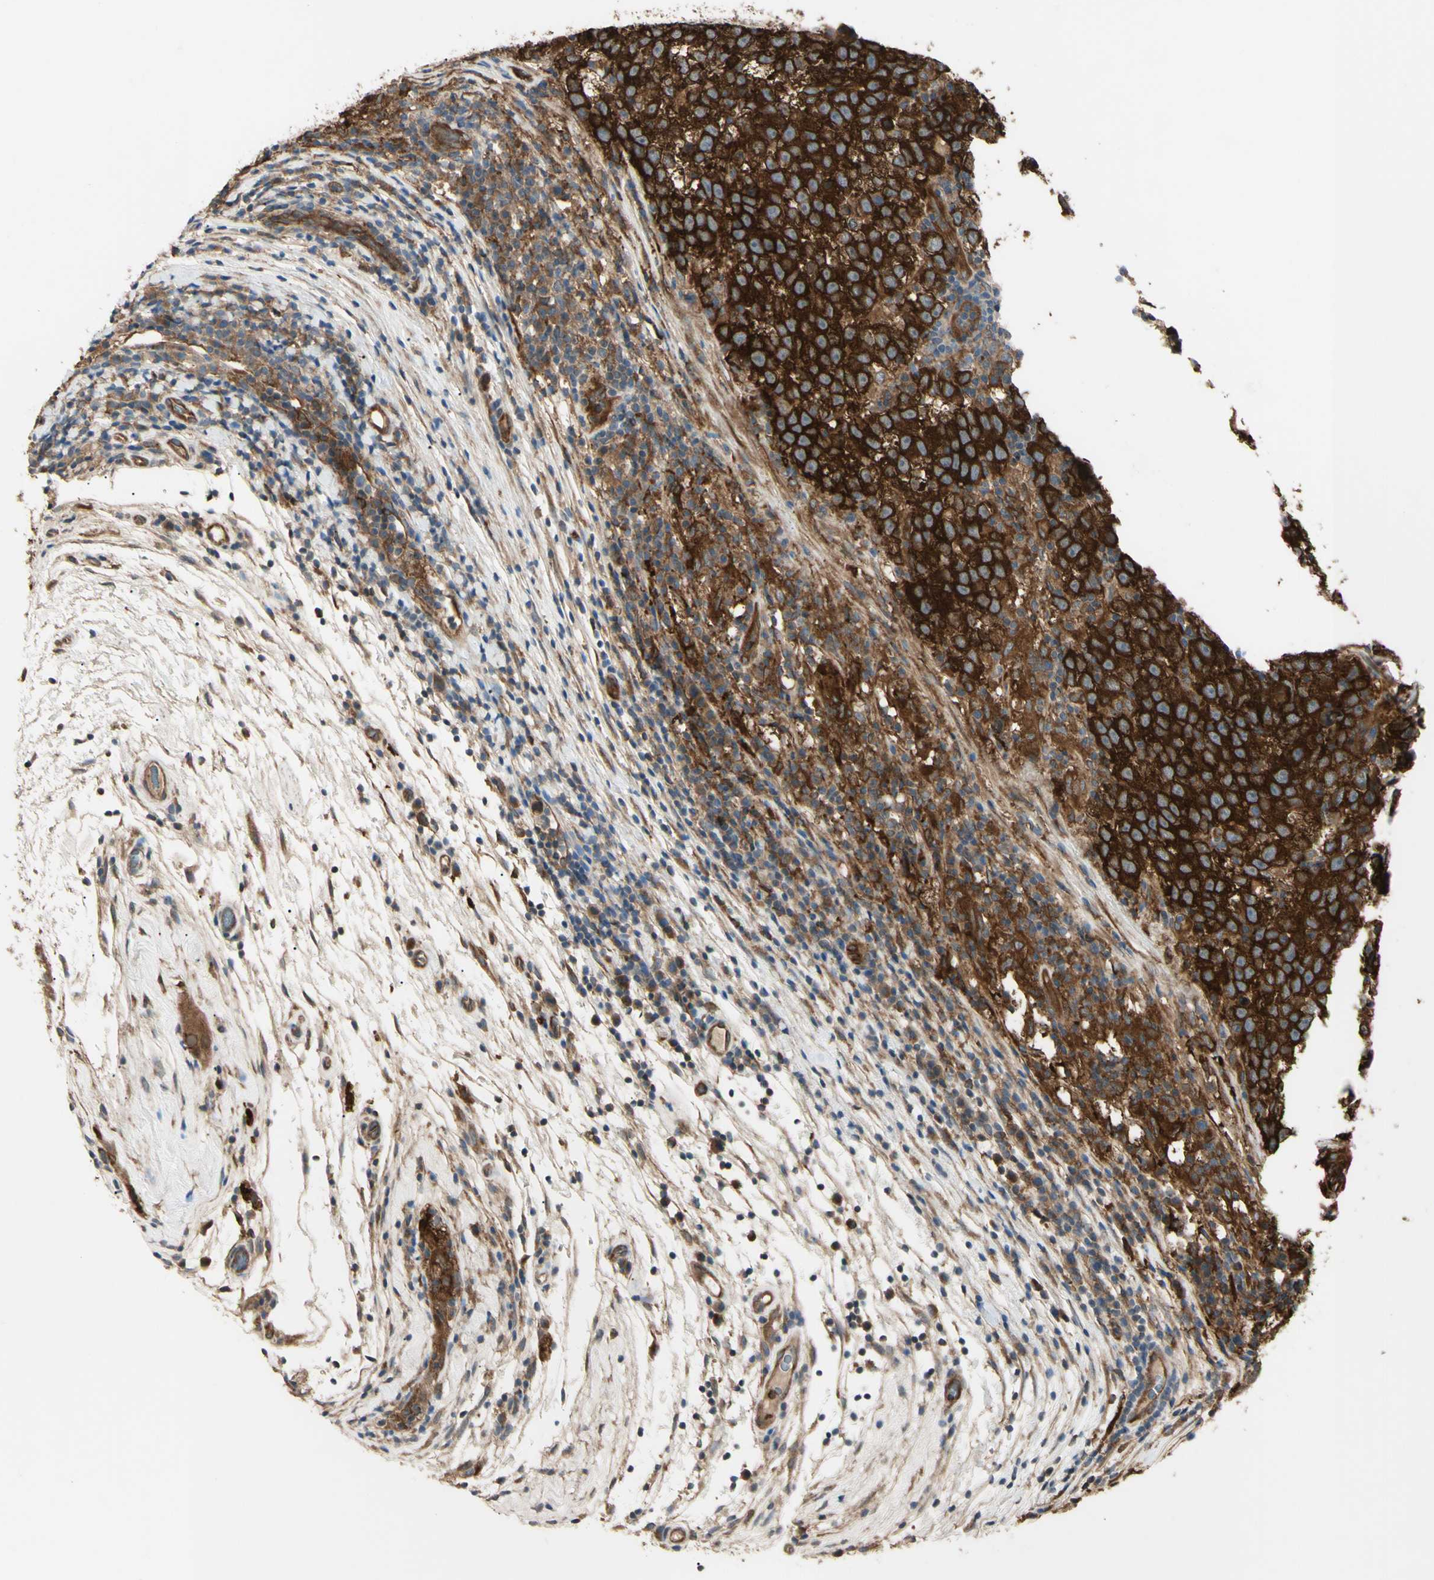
{"staining": {"intensity": "strong", "quantity": ">75%", "location": "cytoplasmic/membranous"}, "tissue": "testis cancer", "cell_type": "Tumor cells", "image_type": "cancer", "snomed": [{"axis": "morphology", "description": "Seminoma, NOS"}, {"axis": "topography", "description": "Testis"}], "caption": "Tumor cells display strong cytoplasmic/membranous expression in about >75% of cells in seminoma (testis). (DAB (3,3'-diaminobenzidine) = brown stain, brightfield microscopy at high magnification).", "gene": "PTPN12", "patient": {"sex": "male", "age": 43}}